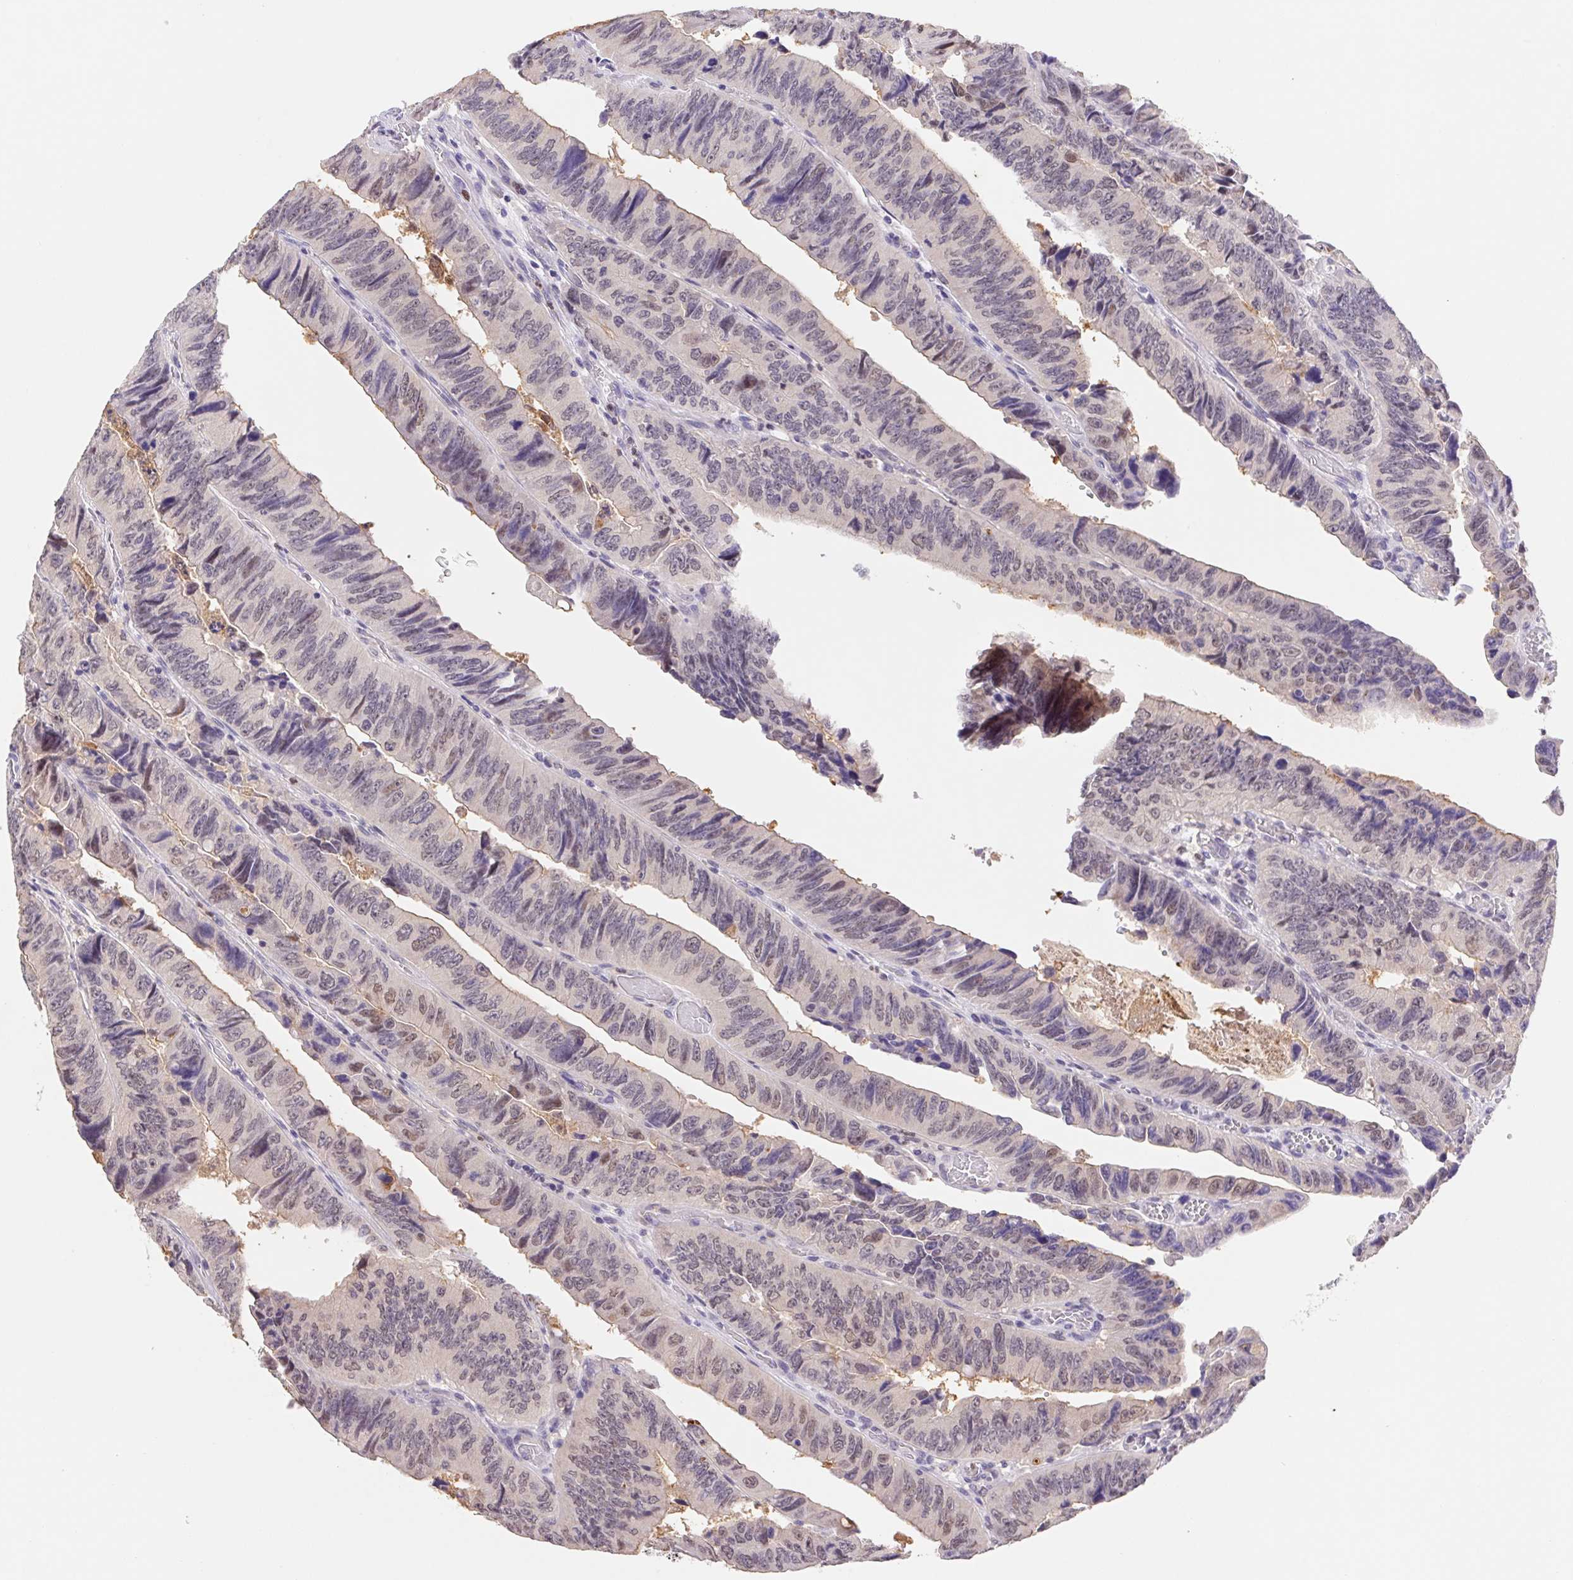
{"staining": {"intensity": "weak", "quantity": "25%-75%", "location": "nuclear"}, "tissue": "colorectal cancer", "cell_type": "Tumor cells", "image_type": "cancer", "snomed": [{"axis": "morphology", "description": "Adenocarcinoma, NOS"}, {"axis": "topography", "description": "Colon"}], "caption": "The immunohistochemical stain shows weak nuclear positivity in tumor cells of colorectal cancer tissue.", "gene": "L3MBTL4", "patient": {"sex": "female", "age": 84}}